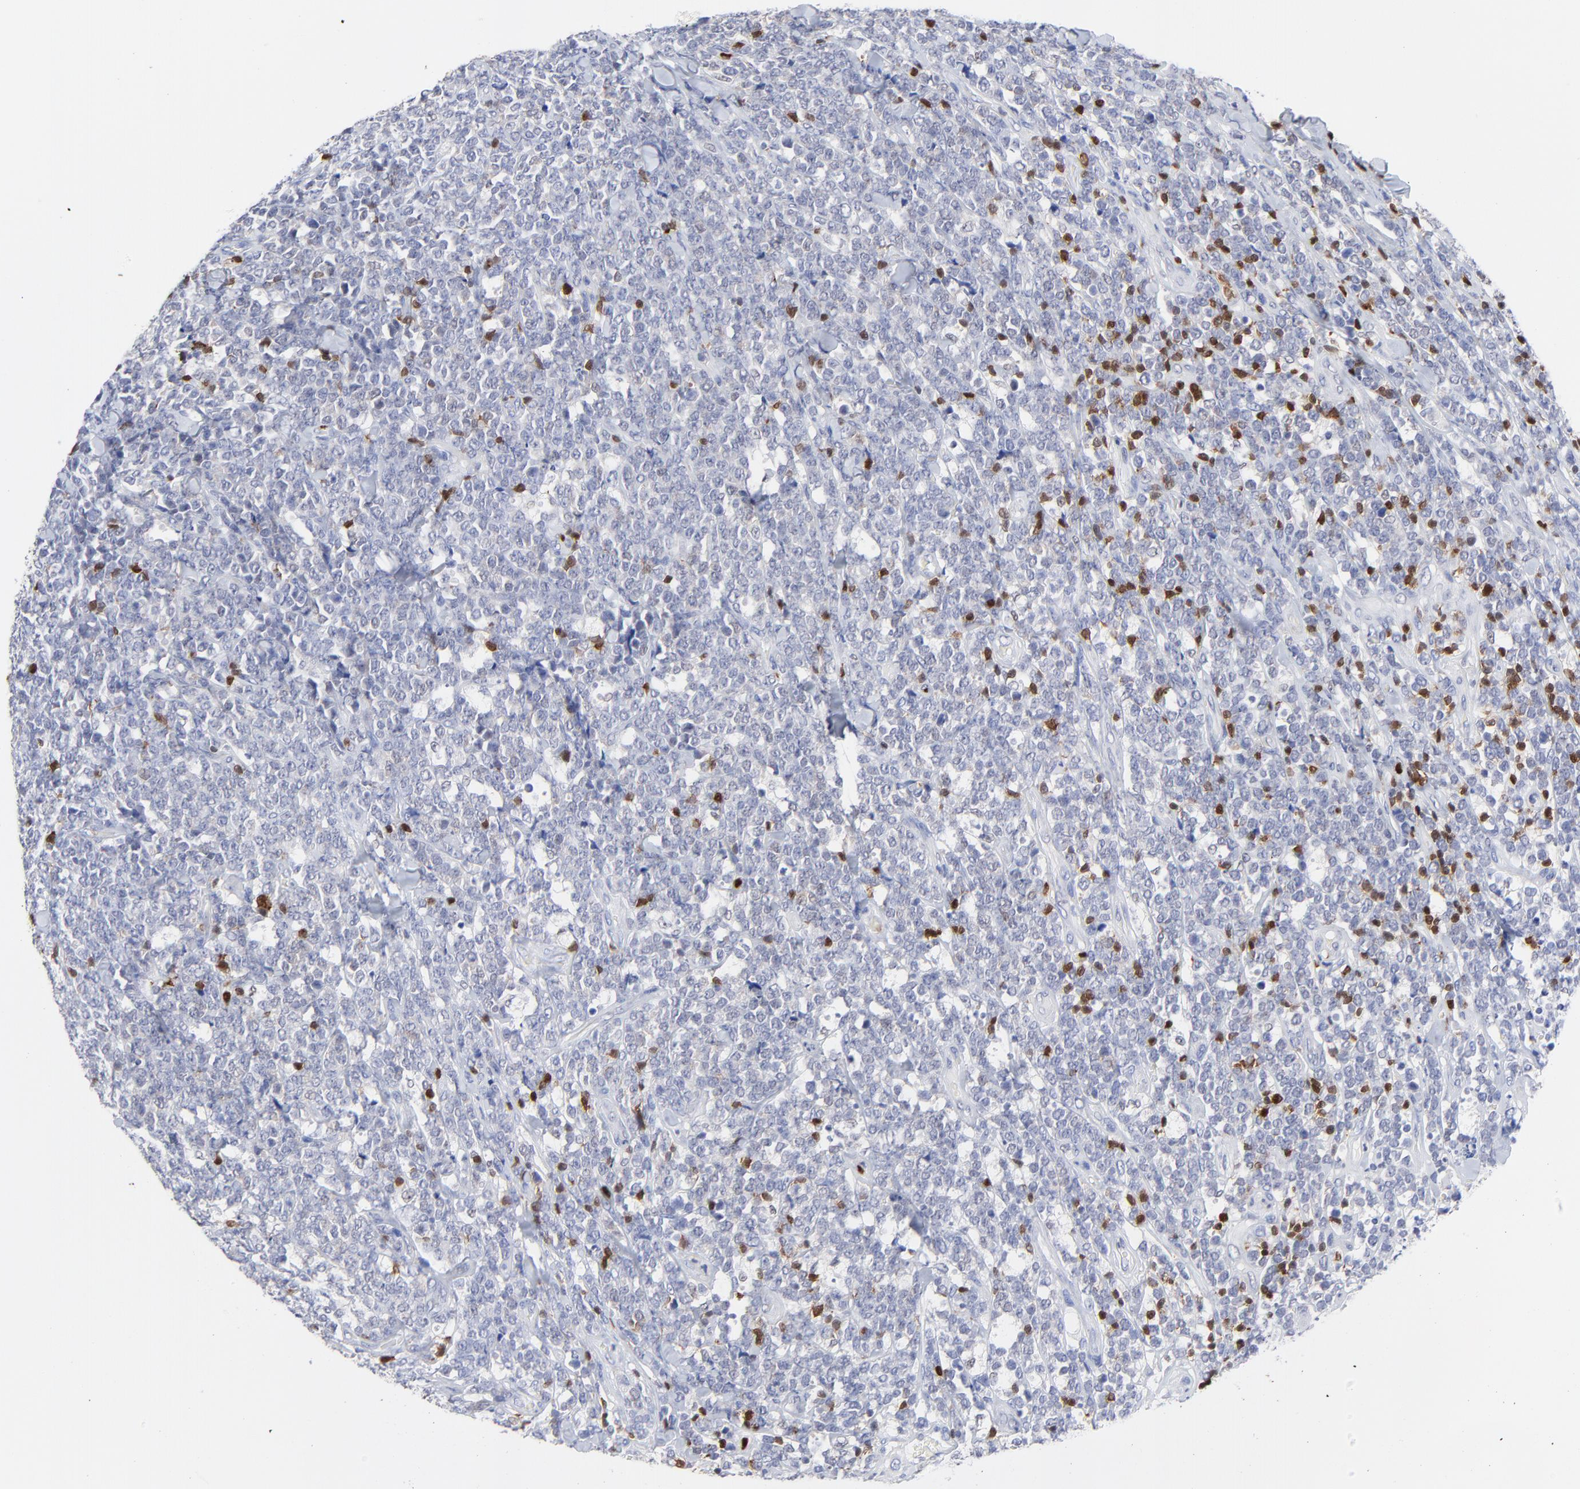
{"staining": {"intensity": "negative", "quantity": "none", "location": "none"}, "tissue": "lymphoma", "cell_type": "Tumor cells", "image_type": "cancer", "snomed": [{"axis": "morphology", "description": "Malignant lymphoma, non-Hodgkin's type, High grade"}, {"axis": "topography", "description": "Small intestine"}, {"axis": "topography", "description": "Colon"}], "caption": "Immunohistochemical staining of human malignant lymphoma, non-Hodgkin's type (high-grade) demonstrates no significant expression in tumor cells. (DAB (3,3'-diaminobenzidine) immunohistochemistry visualized using brightfield microscopy, high magnification).", "gene": "ZAP70", "patient": {"sex": "male", "age": 8}}